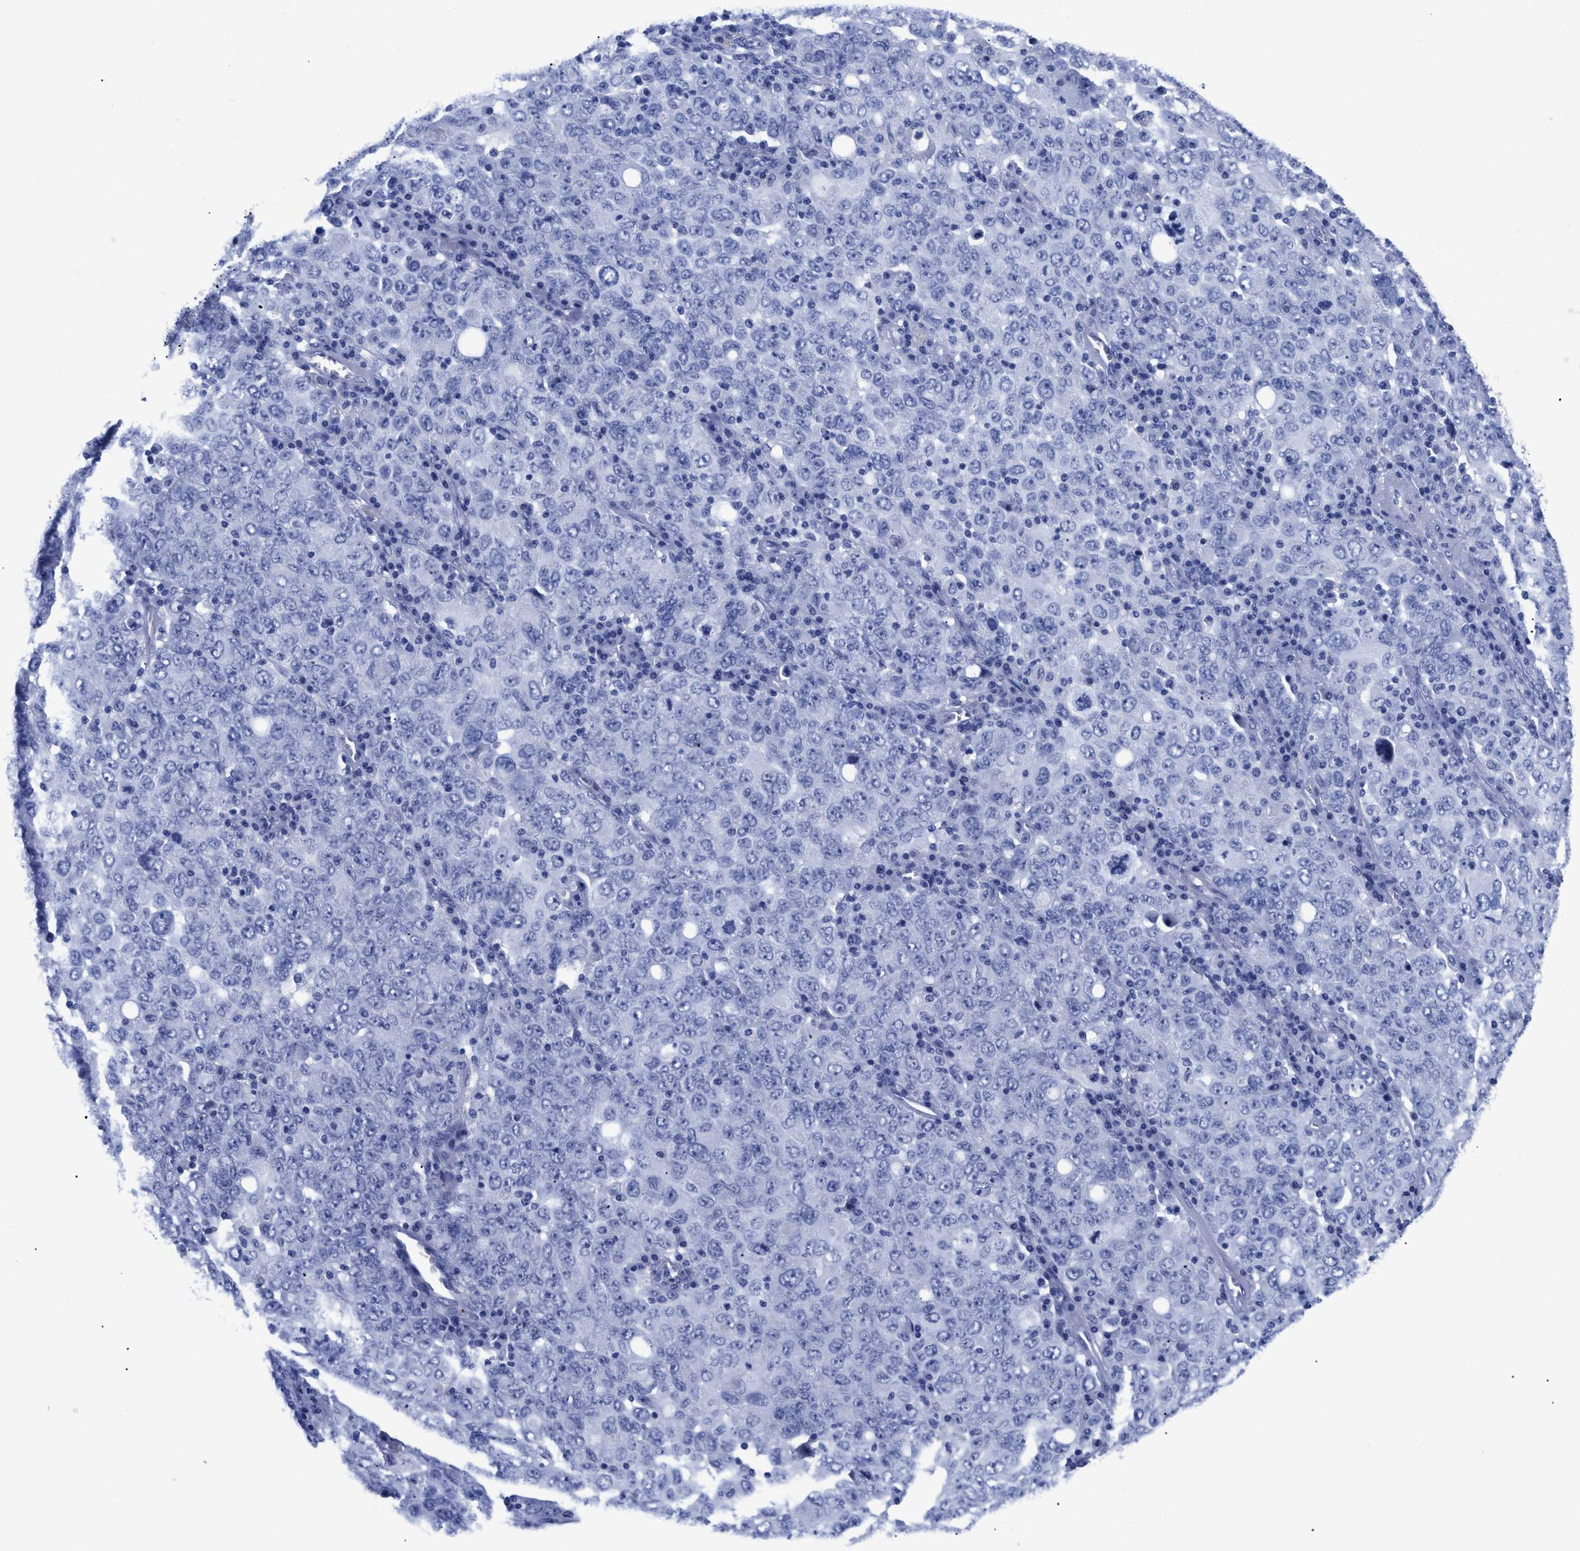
{"staining": {"intensity": "negative", "quantity": "none", "location": "none"}, "tissue": "ovarian cancer", "cell_type": "Tumor cells", "image_type": "cancer", "snomed": [{"axis": "morphology", "description": "Carcinoma, endometroid"}, {"axis": "topography", "description": "Ovary"}], "caption": "High power microscopy histopathology image of an immunohistochemistry (IHC) histopathology image of ovarian cancer (endometroid carcinoma), revealing no significant staining in tumor cells.", "gene": "TREML1", "patient": {"sex": "female", "age": 62}}